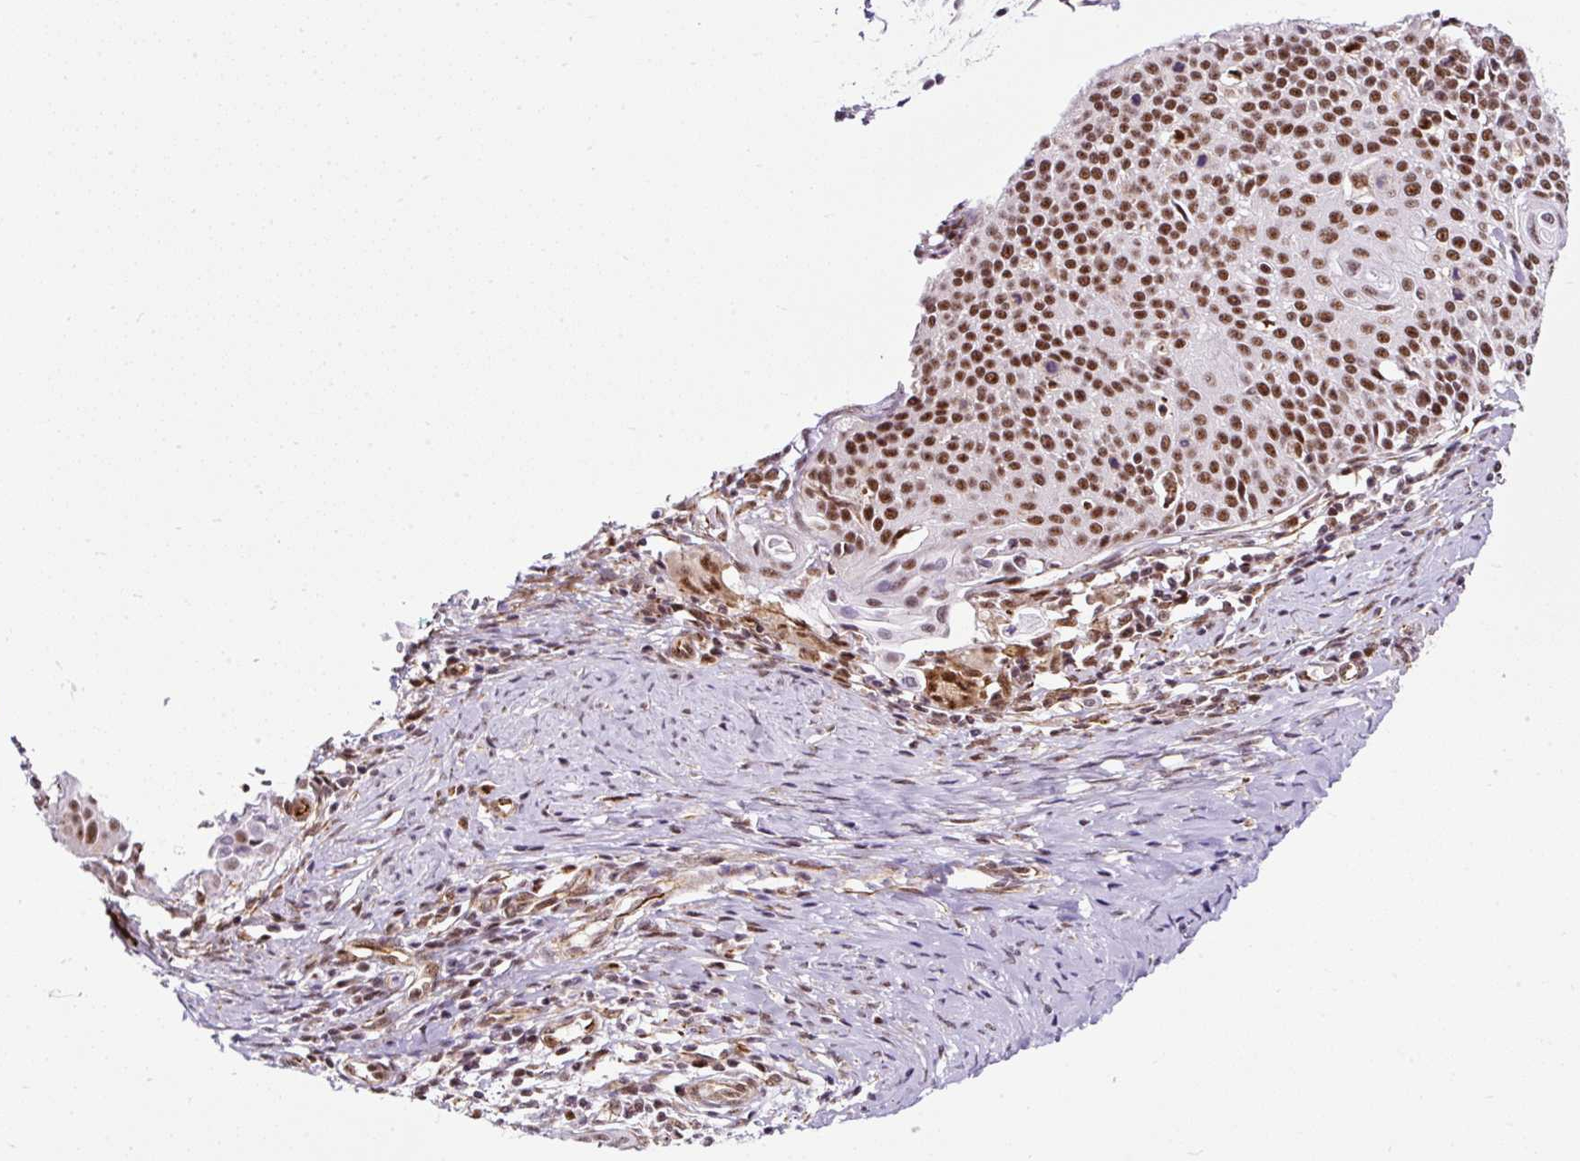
{"staining": {"intensity": "moderate", "quantity": ">75%", "location": "nuclear"}, "tissue": "cervical cancer", "cell_type": "Tumor cells", "image_type": "cancer", "snomed": [{"axis": "morphology", "description": "Squamous cell carcinoma, NOS"}, {"axis": "topography", "description": "Cervix"}], "caption": "Brown immunohistochemical staining in cervical cancer reveals moderate nuclear positivity in about >75% of tumor cells. Ihc stains the protein in brown and the nuclei are stained blue.", "gene": "LUC7L2", "patient": {"sex": "female", "age": 44}}